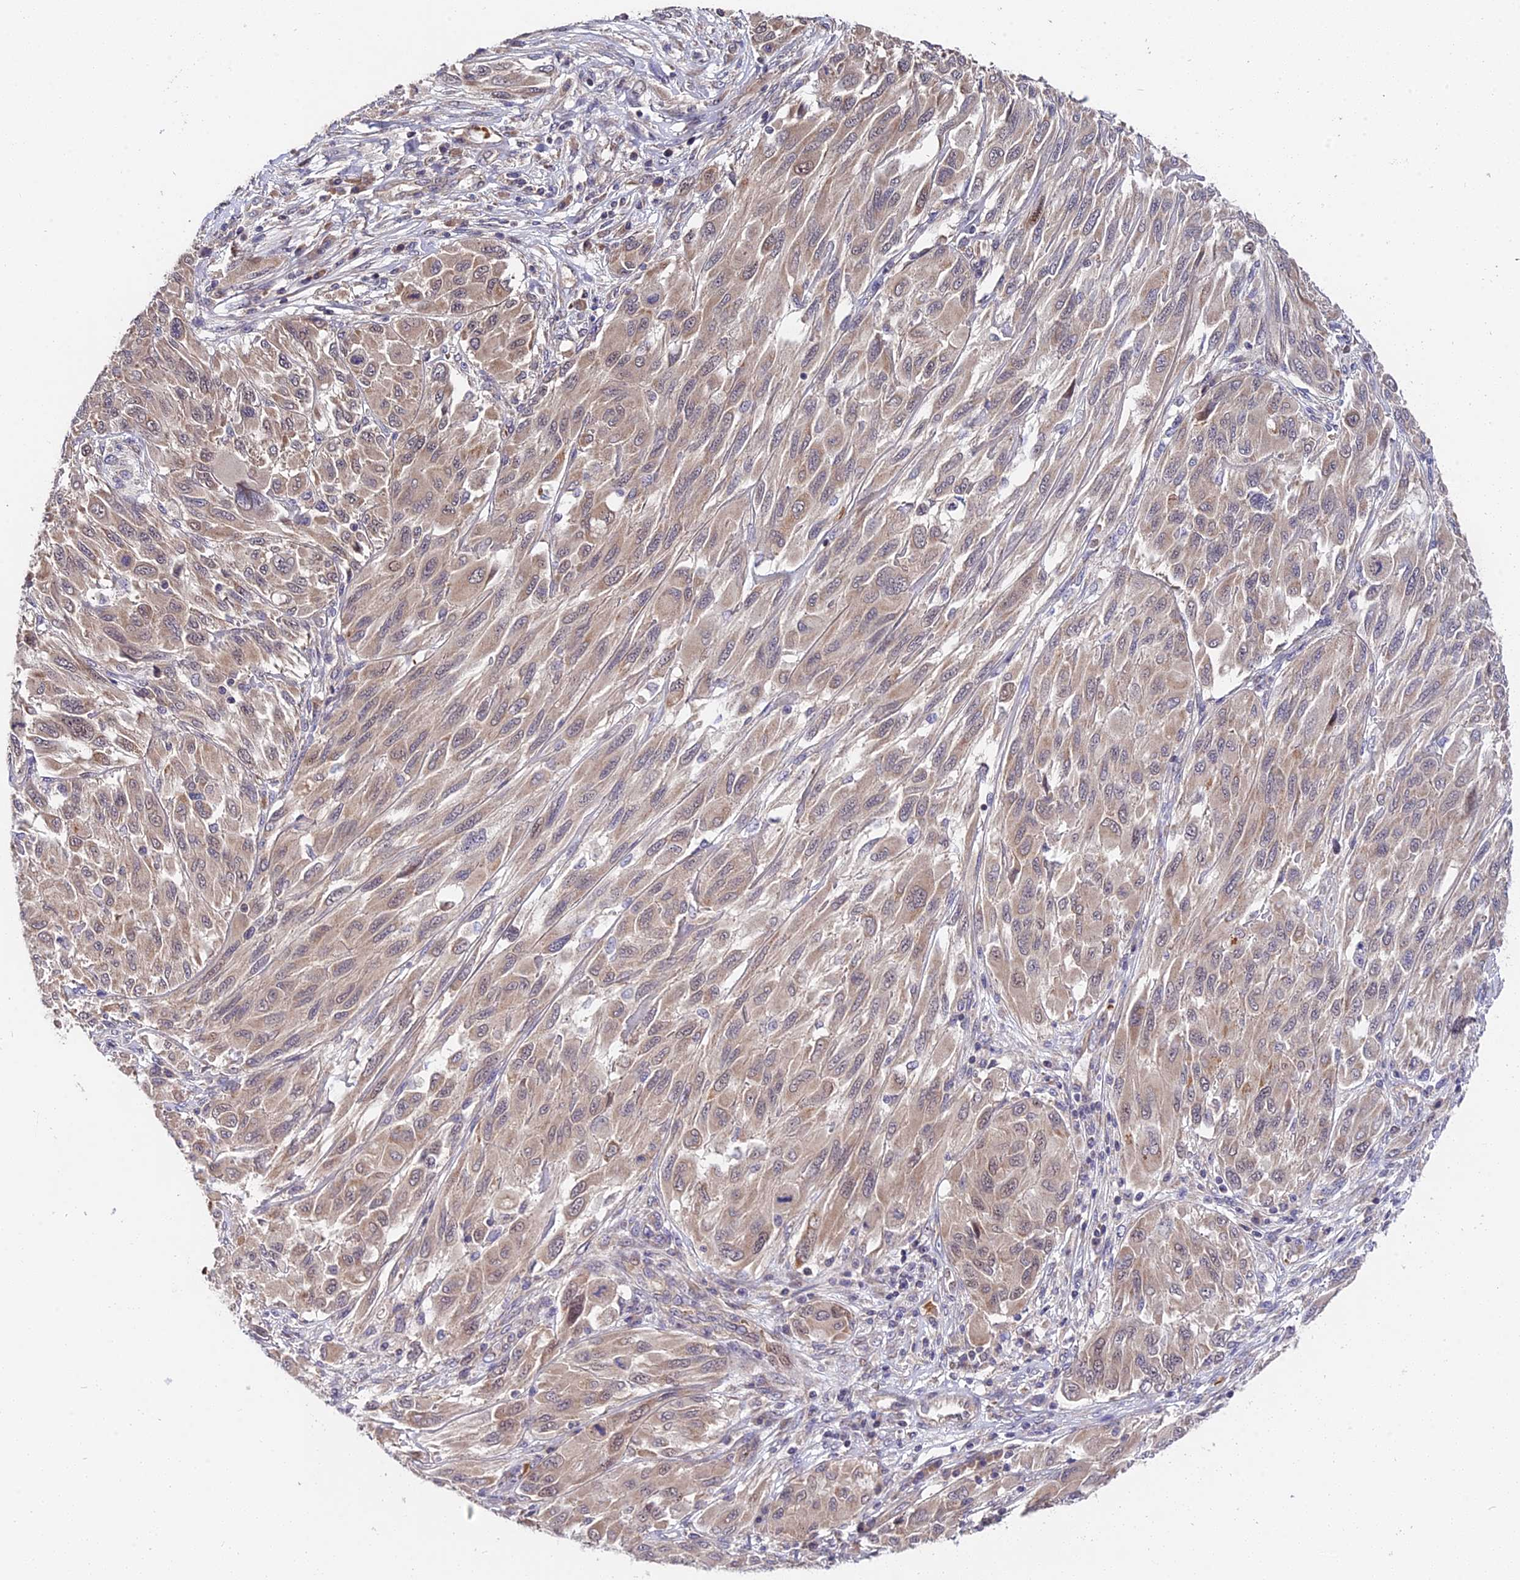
{"staining": {"intensity": "weak", "quantity": "25%-75%", "location": "cytoplasmic/membranous,nuclear"}, "tissue": "melanoma", "cell_type": "Tumor cells", "image_type": "cancer", "snomed": [{"axis": "morphology", "description": "Malignant melanoma, NOS"}, {"axis": "topography", "description": "Skin"}], "caption": "High-magnification brightfield microscopy of melanoma stained with DAB (3,3'-diaminobenzidine) (brown) and counterstained with hematoxylin (blue). tumor cells exhibit weak cytoplasmic/membranous and nuclear staining is present in approximately25%-75% of cells.", "gene": "TRMT1", "patient": {"sex": "female", "age": 91}}